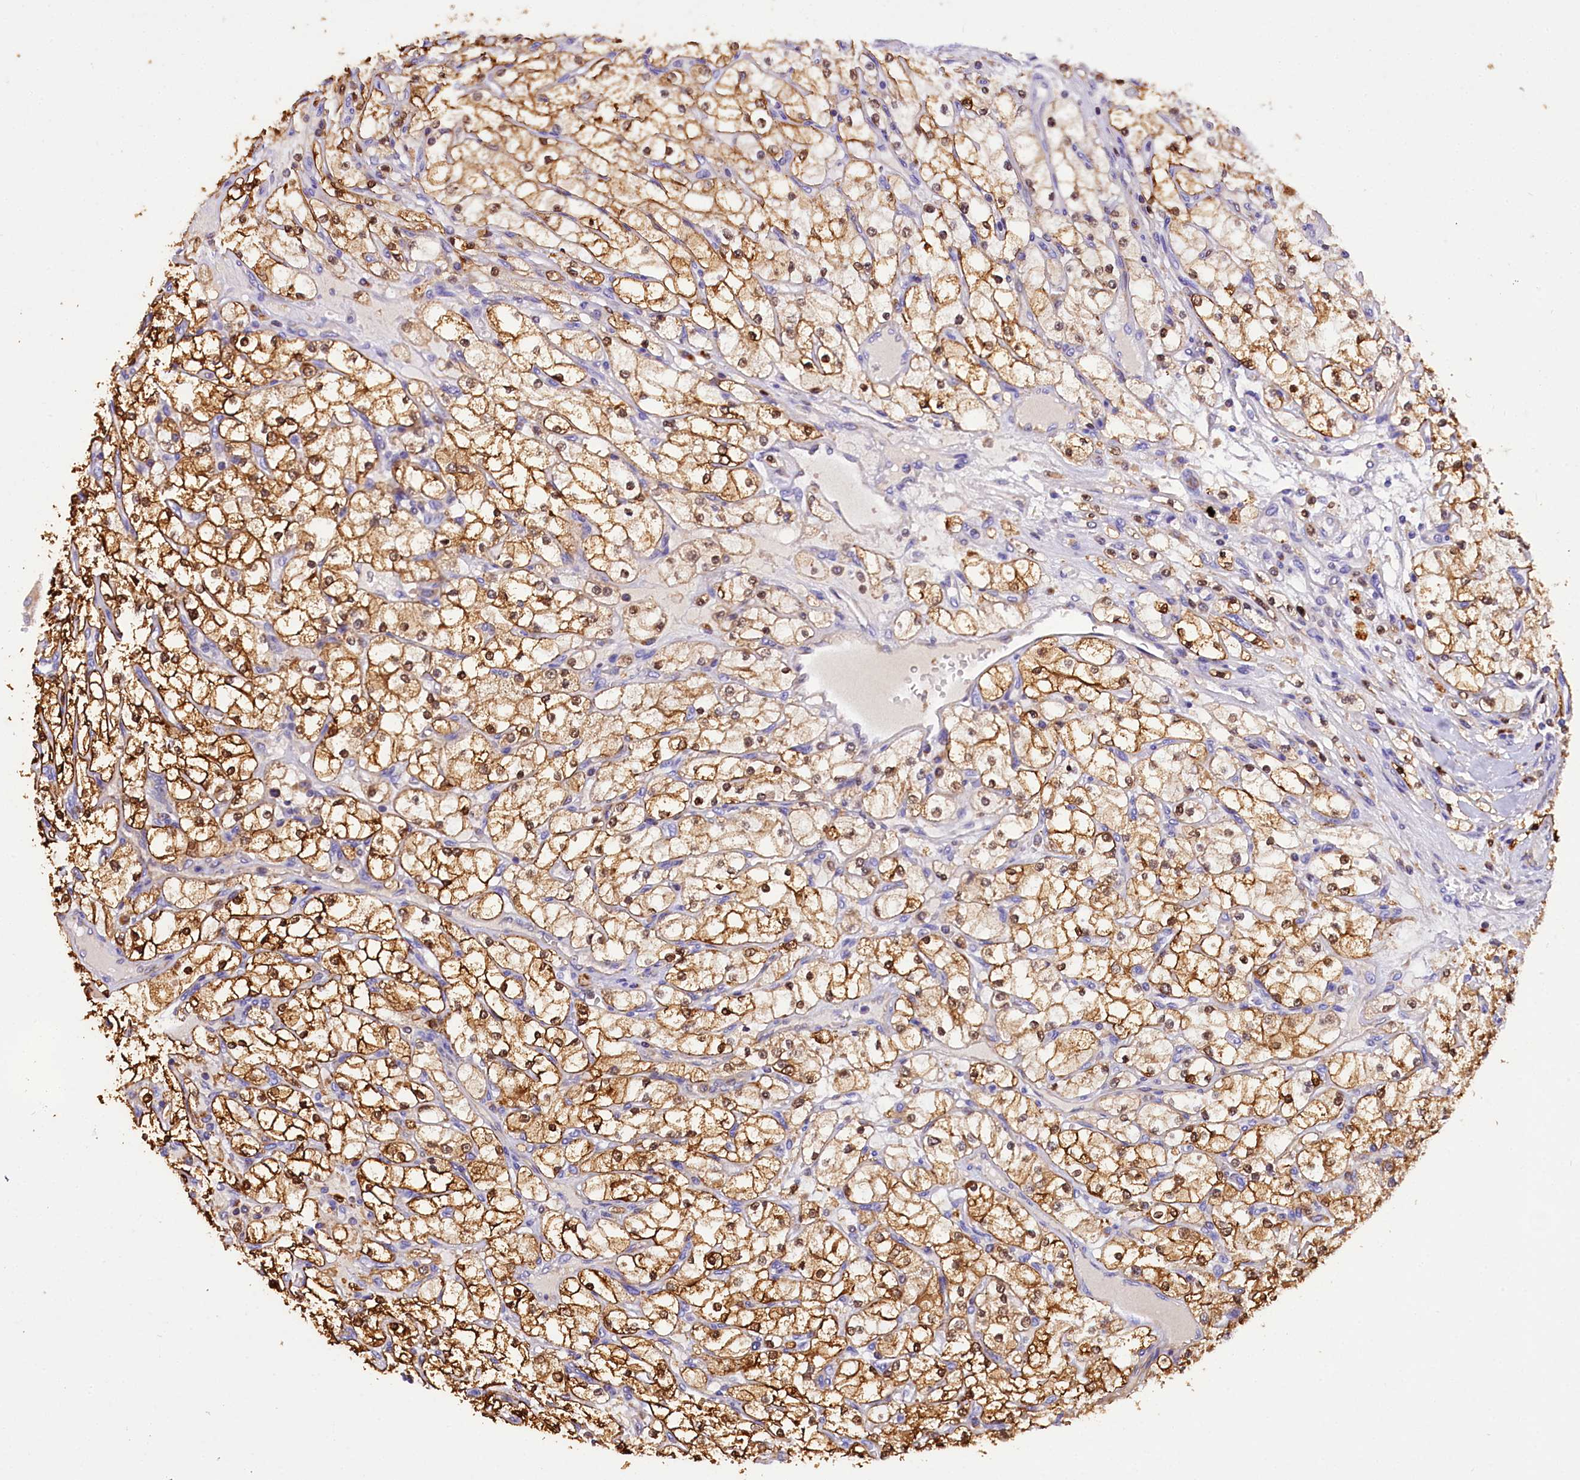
{"staining": {"intensity": "moderate", "quantity": ">75%", "location": "cytoplasmic/membranous"}, "tissue": "renal cancer", "cell_type": "Tumor cells", "image_type": "cancer", "snomed": [{"axis": "morphology", "description": "Adenocarcinoma, NOS"}, {"axis": "topography", "description": "Kidney"}], "caption": "The image exhibits staining of renal cancer (adenocarcinoma), revealing moderate cytoplasmic/membranous protein positivity (brown color) within tumor cells.", "gene": "TASOR2", "patient": {"sex": "male", "age": 80}}